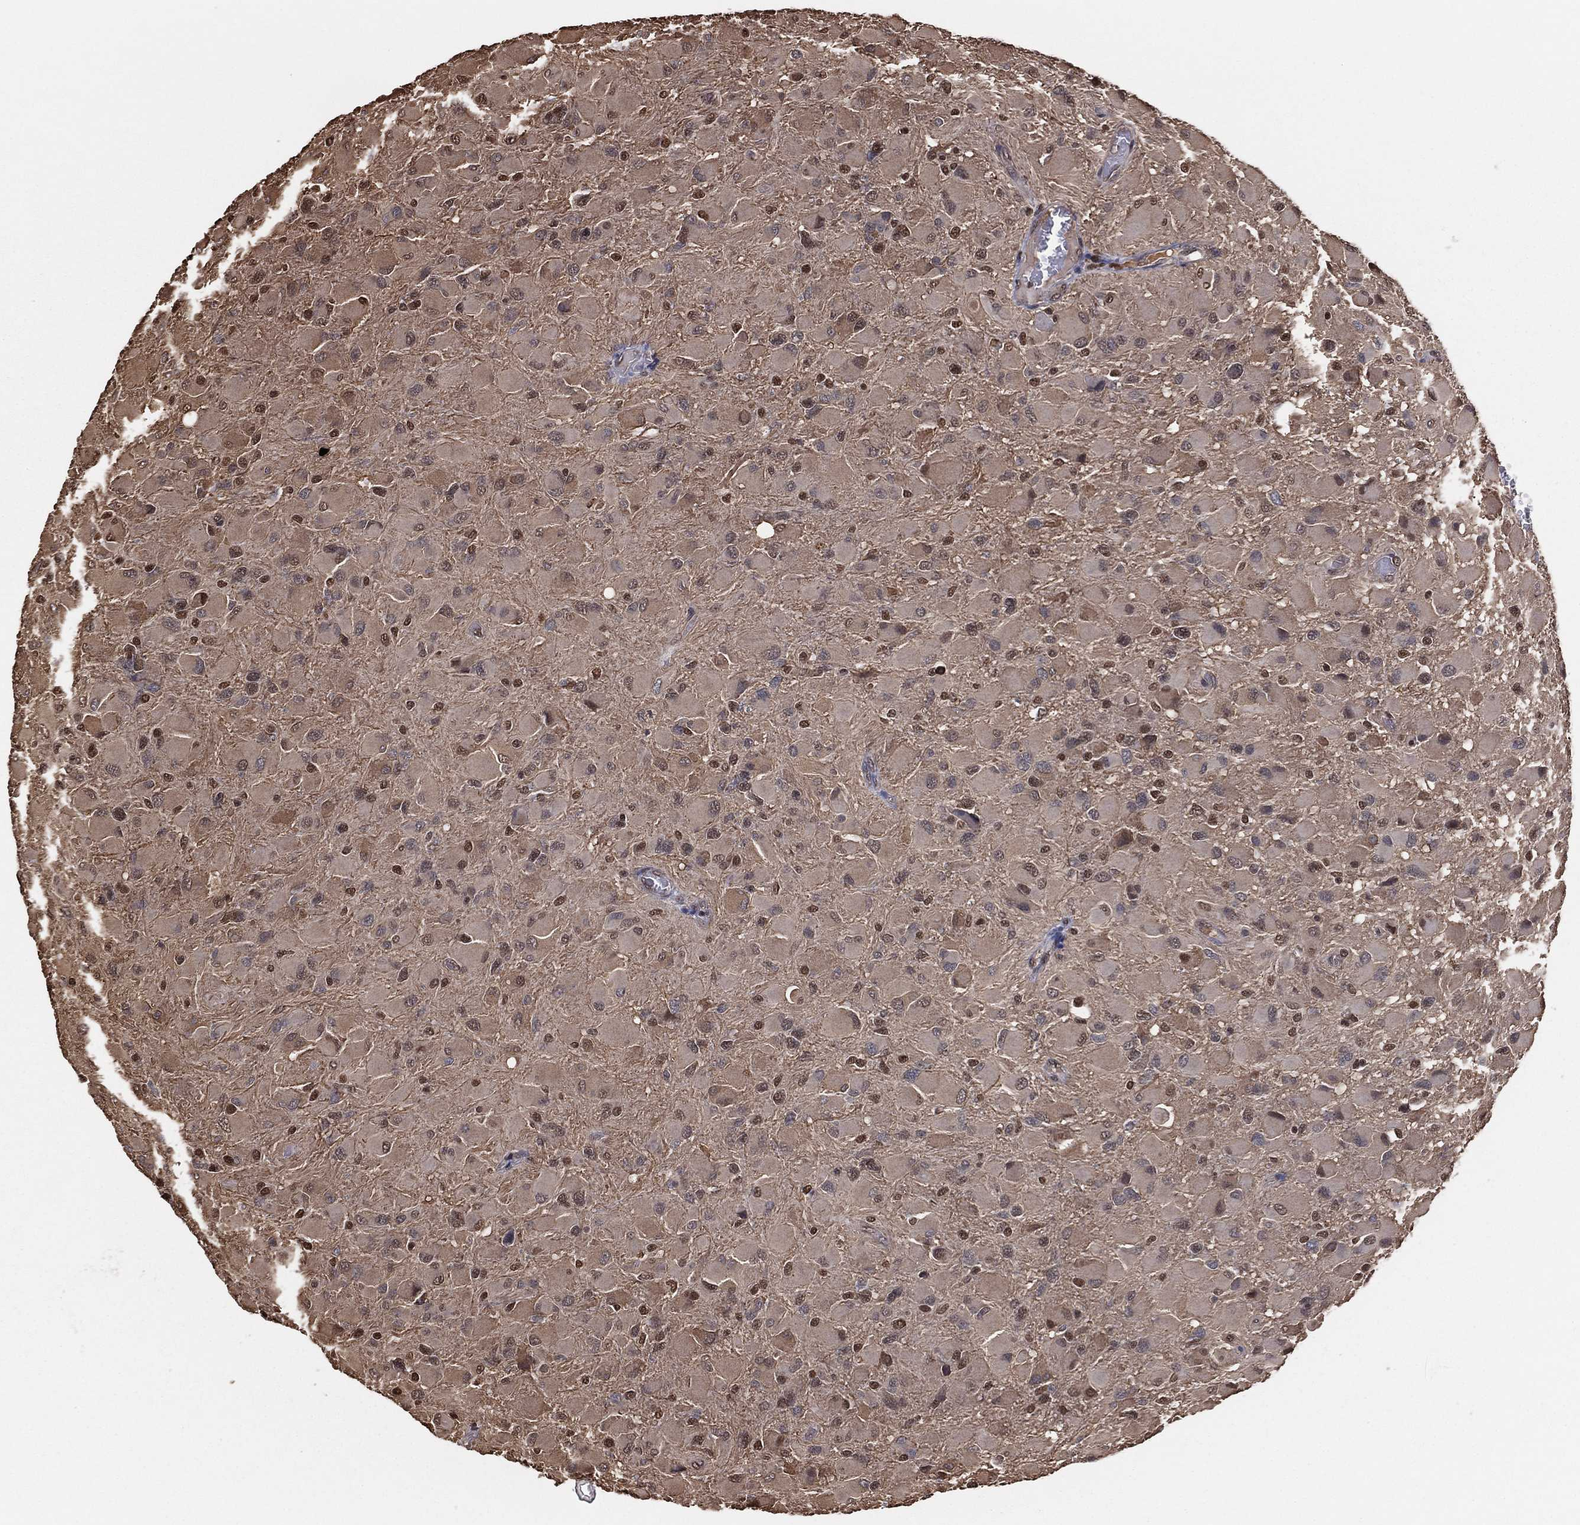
{"staining": {"intensity": "moderate", "quantity": "25%-75%", "location": "cytoplasmic/membranous,nuclear"}, "tissue": "glioma", "cell_type": "Tumor cells", "image_type": "cancer", "snomed": [{"axis": "morphology", "description": "Glioma, malignant, High grade"}, {"axis": "topography", "description": "Cerebral cortex"}], "caption": "This histopathology image displays high-grade glioma (malignant) stained with IHC to label a protein in brown. The cytoplasmic/membranous and nuclear of tumor cells show moderate positivity for the protein. Nuclei are counter-stained blue.", "gene": "GAPDH", "patient": {"sex": "female", "age": 36}}